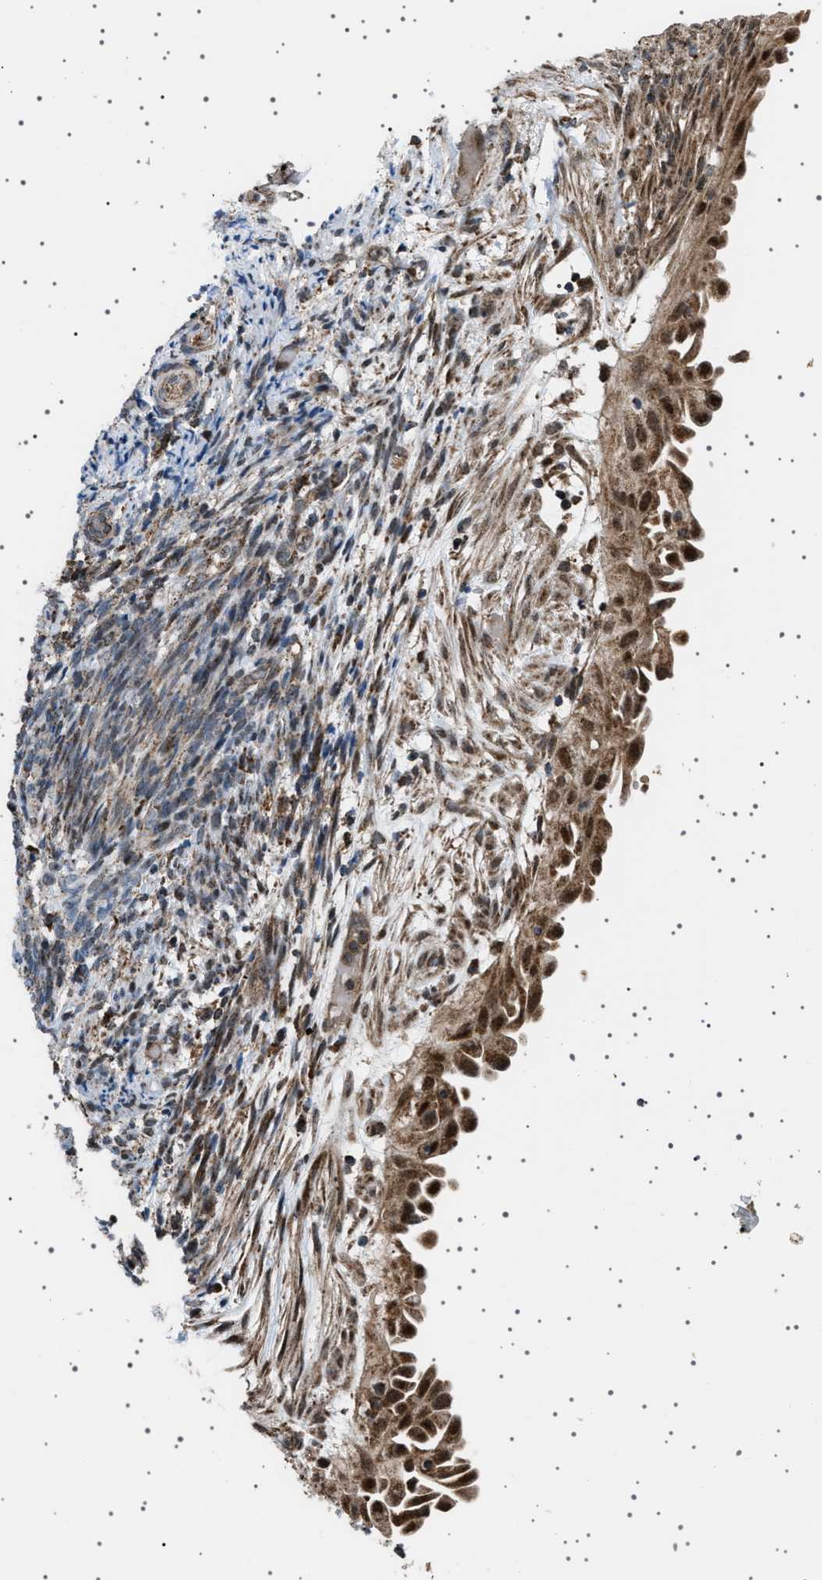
{"staining": {"intensity": "strong", "quantity": ">75%", "location": "cytoplasmic/membranous,nuclear"}, "tissue": "endometrial cancer", "cell_type": "Tumor cells", "image_type": "cancer", "snomed": [{"axis": "morphology", "description": "Adenocarcinoma, NOS"}, {"axis": "topography", "description": "Endometrium"}], "caption": "A brown stain labels strong cytoplasmic/membranous and nuclear positivity of a protein in human endometrial cancer tumor cells.", "gene": "MELK", "patient": {"sex": "female", "age": 58}}